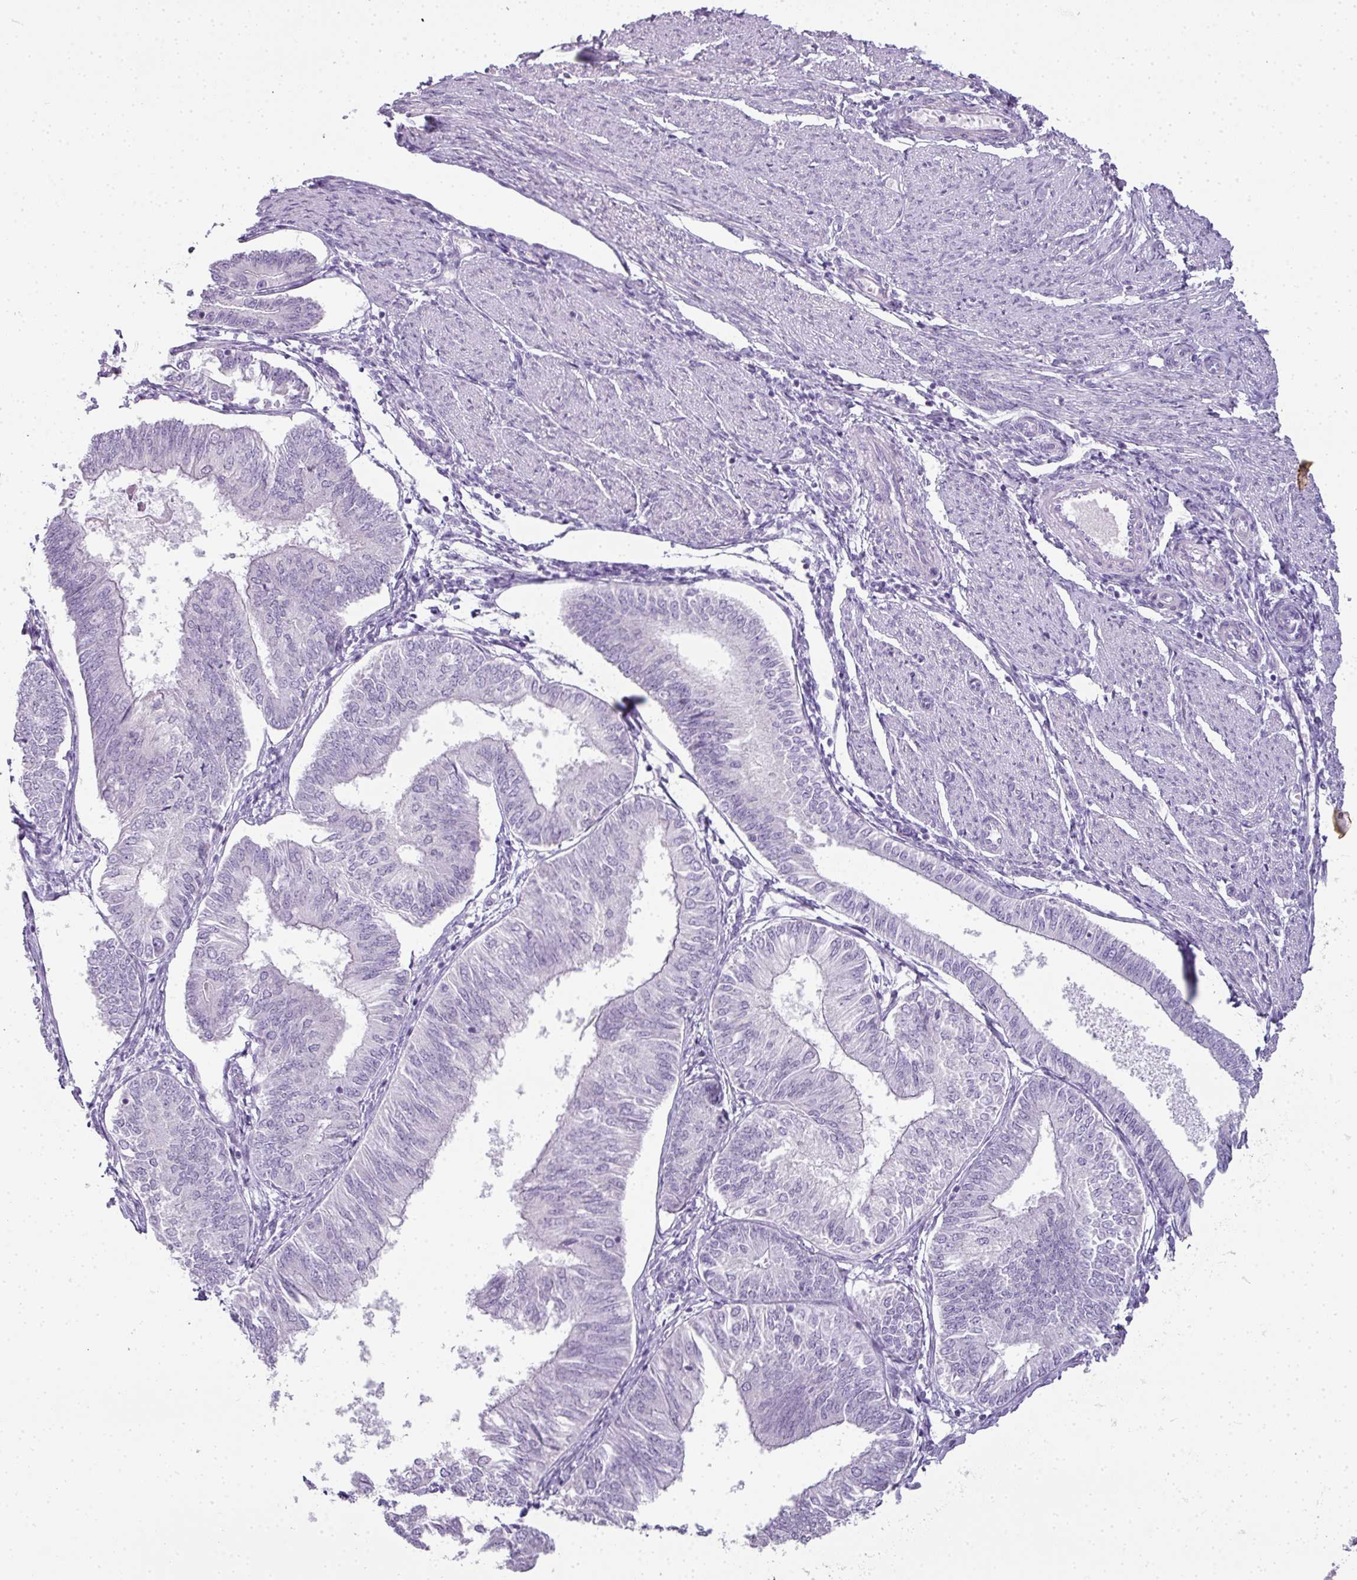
{"staining": {"intensity": "negative", "quantity": "none", "location": "none"}, "tissue": "endometrial cancer", "cell_type": "Tumor cells", "image_type": "cancer", "snomed": [{"axis": "morphology", "description": "Adenocarcinoma, NOS"}, {"axis": "topography", "description": "Endometrium"}], "caption": "A histopathology image of human endometrial cancer is negative for staining in tumor cells.", "gene": "RBMY1F", "patient": {"sex": "female", "age": 58}}